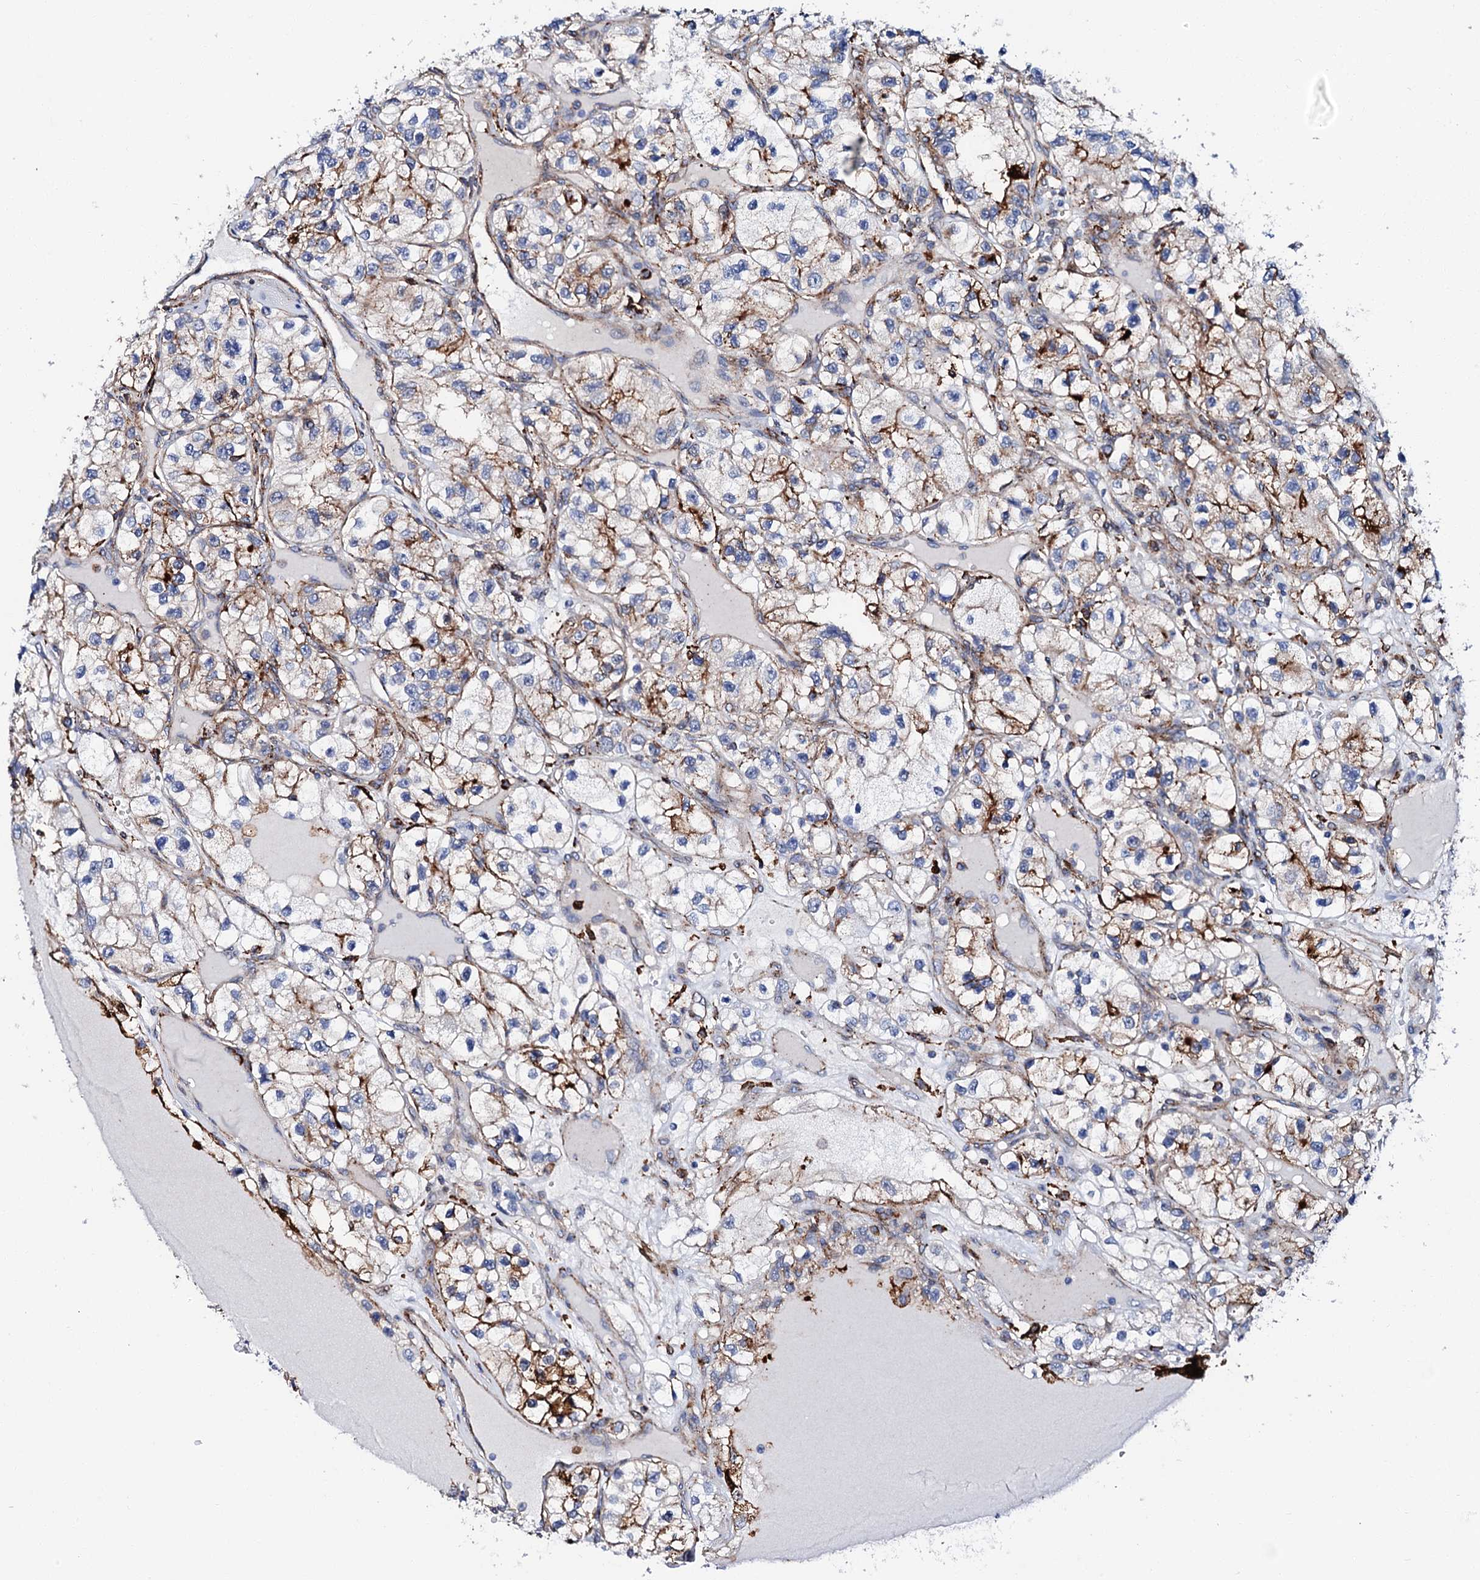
{"staining": {"intensity": "moderate", "quantity": "25%-75%", "location": "cytoplasmic/membranous"}, "tissue": "renal cancer", "cell_type": "Tumor cells", "image_type": "cancer", "snomed": [{"axis": "morphology", "description": "Adenocarcinoma, NOS"}, {"axis": "topography", "description": "Kidney"}], "caption": "Immunohistochemical staining of human adenocarcinoma (renal) displays moderate cytoplasmic/membranous protein positivity in about 25%-75% of tumor cells.", "gene": "MED13L", "patient": {"sex": "female", "age": 57}}